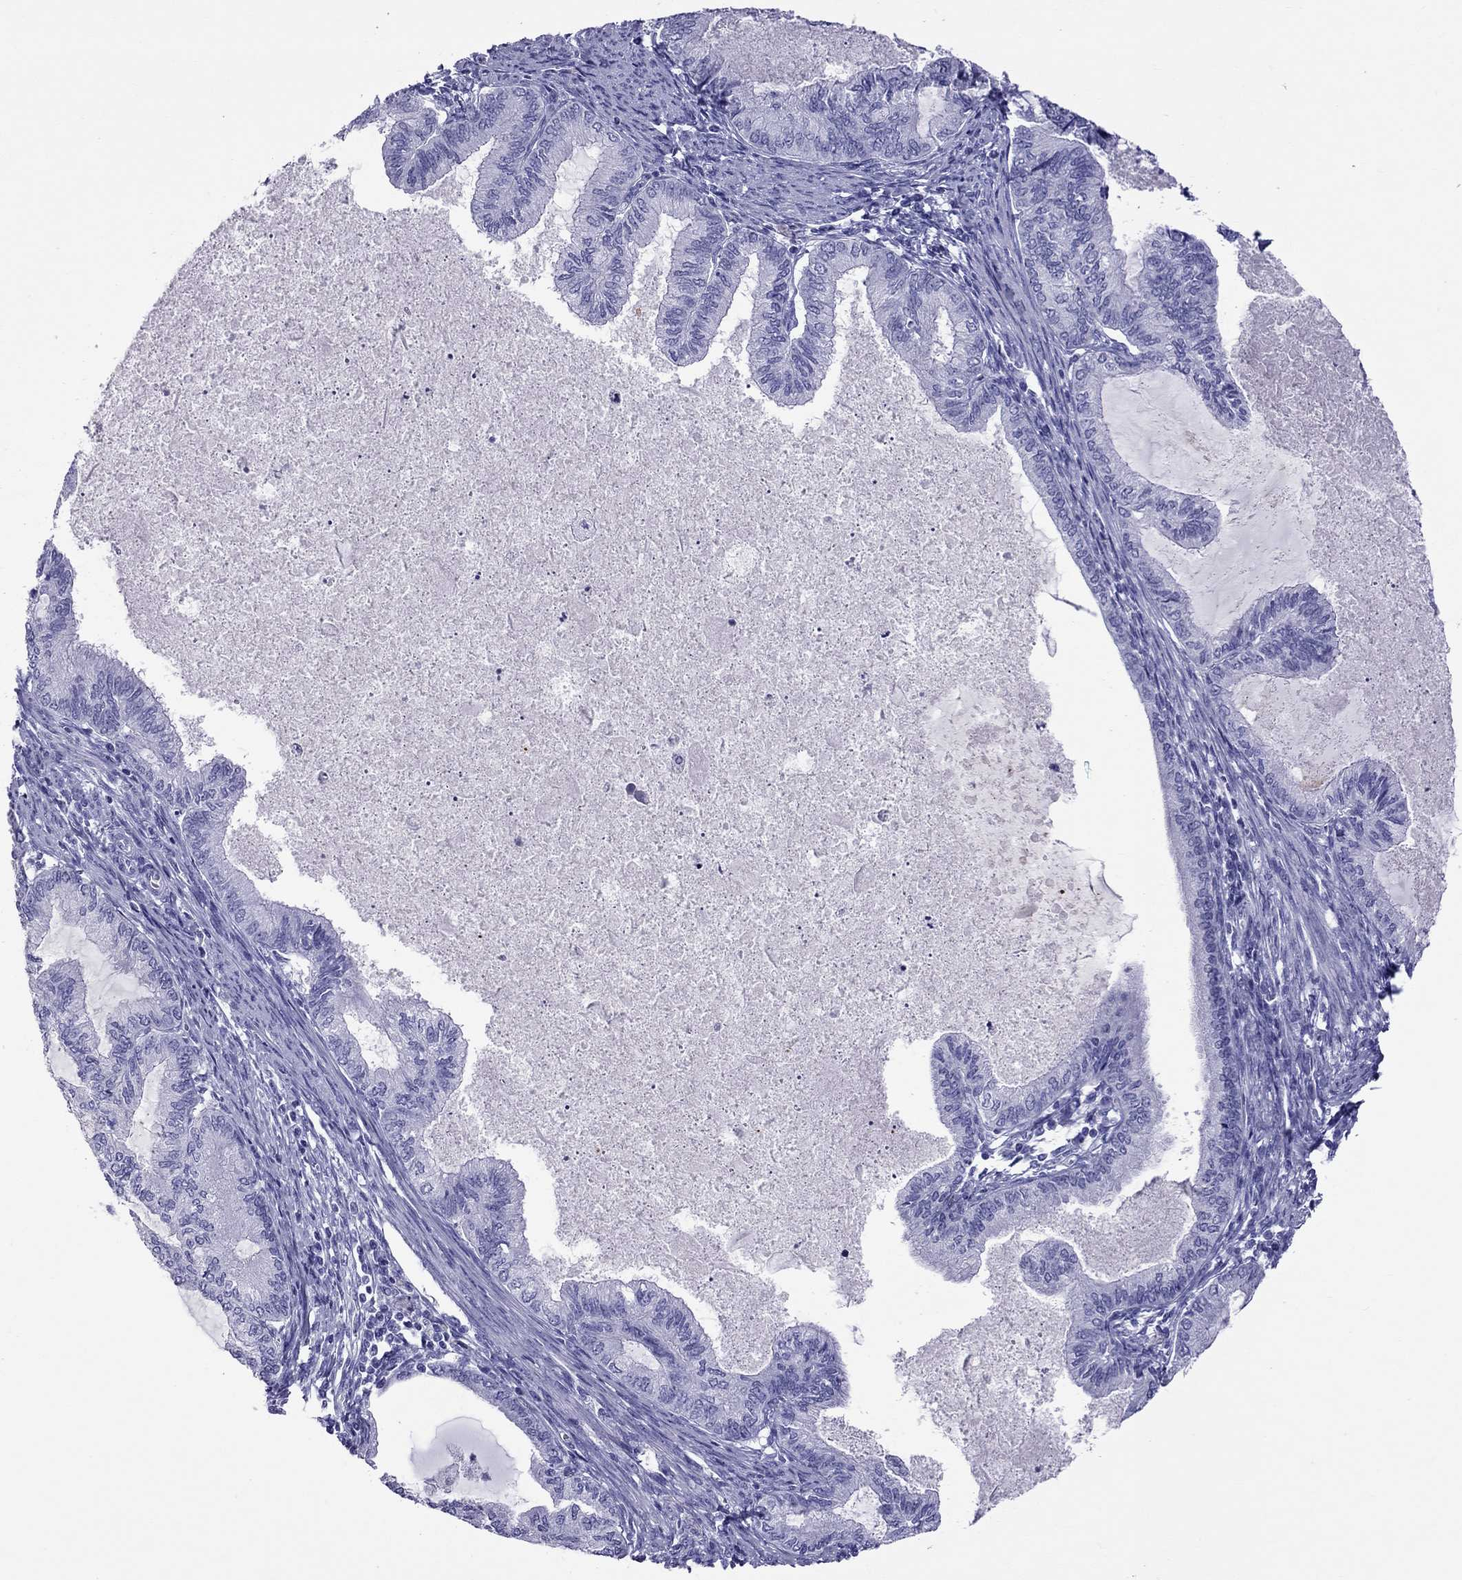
{"staining": {"intensity": "negative", "quantity": "none", "location": "none"}, "tissue": "endometrial cancer", "cell_type": "Tumor cells", "image_type": "cancer", "snomed": [{"axis": "morphology", "description": "Adenocarcinoma, NOS"}, {"axis": "topography", "description": "Endometrium"}], "caption": "Tumor cells show no significant expression in endometrial adenocarcinoma.", "gene": "SCART1", "patient": {"sex": "female", "age": 86}}